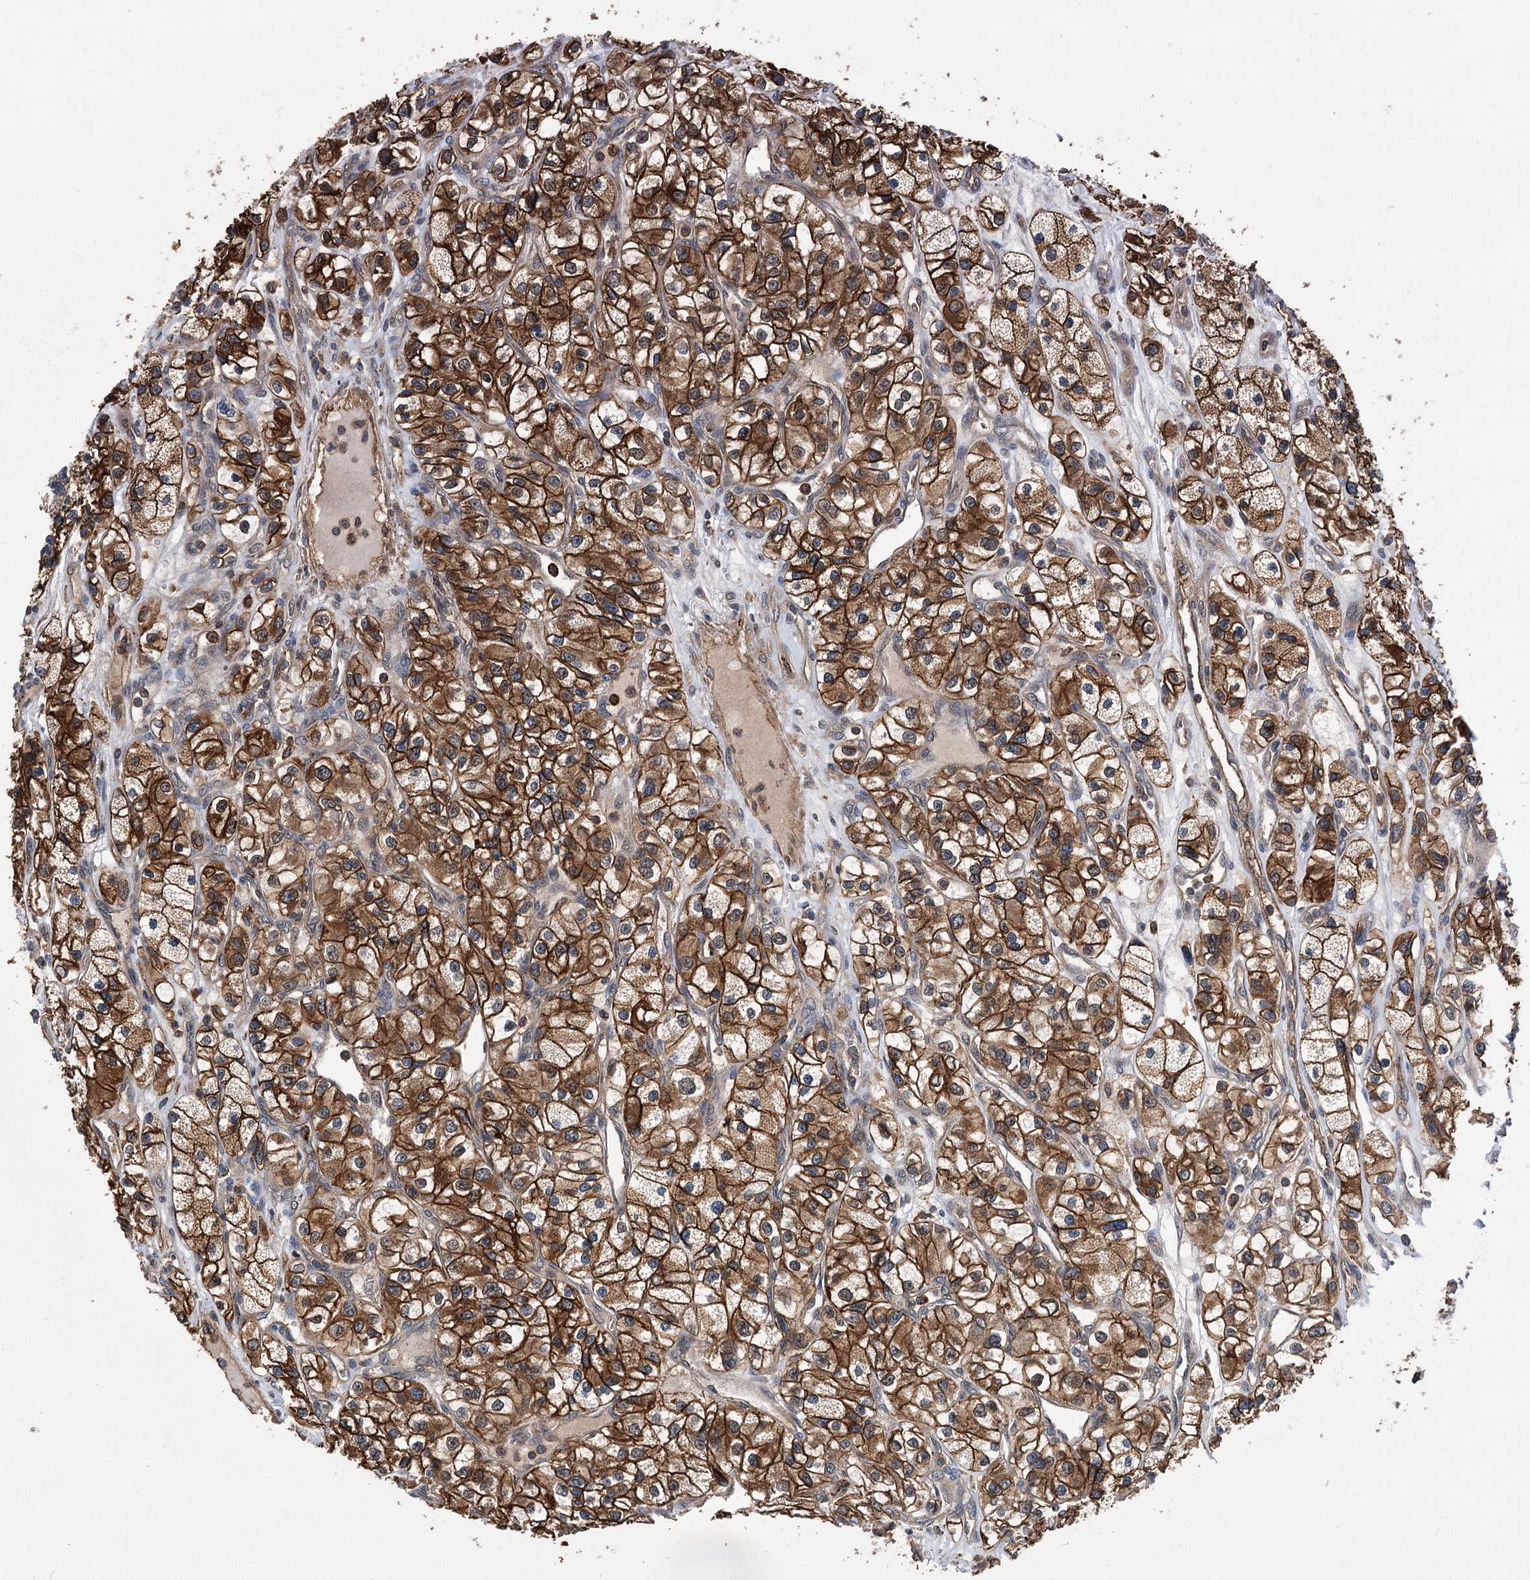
{"staining": {"intensity": "strong", "quantity": "25%-75%", "location": "cytoplasmic/membranous"}, "tissue": "renal cancer", "cell_type": "Tumor cells", "image_type": "cancer", "snomed": [{"axis": "morphology", "description": "Adenocarcinoma, NOS"}, {"axis": "topography", "description": "Kidney"}], "caption": "Immunohistochemical staining of human adenocarcinoma (renal) exhibits high levels of strong cytoplasmic/membranous protein staining in approximately 25%-75% of tumor cells.", "gene": "DPP3", "patient": {"sex": "female", "age": 57}}